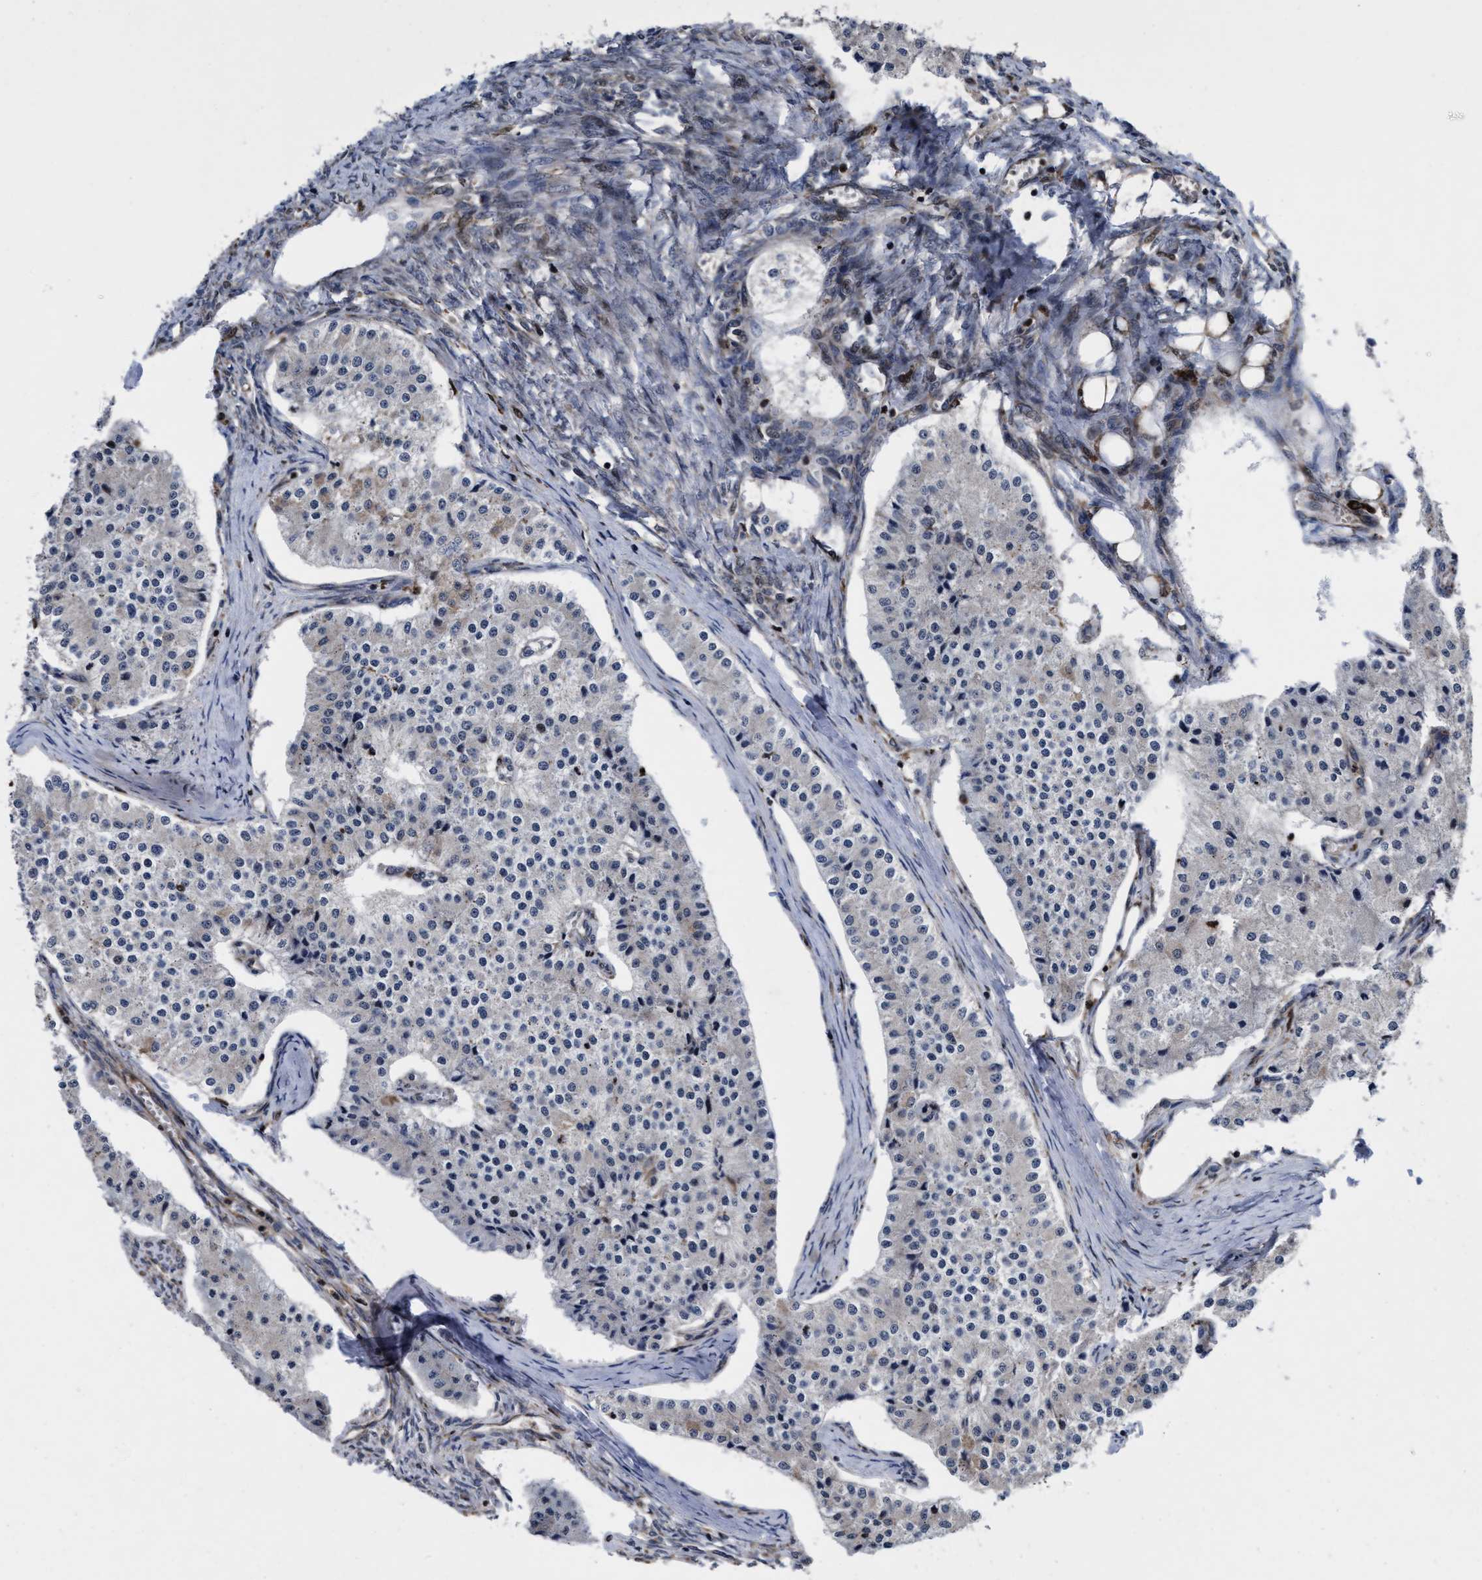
{"staining": {"intensity": "weak", "quantity": "<25%", "location": "cytoplasmic/membranous"}, "tissue": "carcinoid", "cell_type": "Tumor cells", "image_type": "cancer", "snomed": [{"axis": "morphology", "description": "Carcinoid, malignant, NOS"}, {"axis": "topography", "description": "Colon"}], "caption": "Tumor cells are negative for protein expression in human malignant carcinoid. Nuclei are stained in blue.", "gene": "MRPL50", "patient": {"sex": "female", "age": 52}}